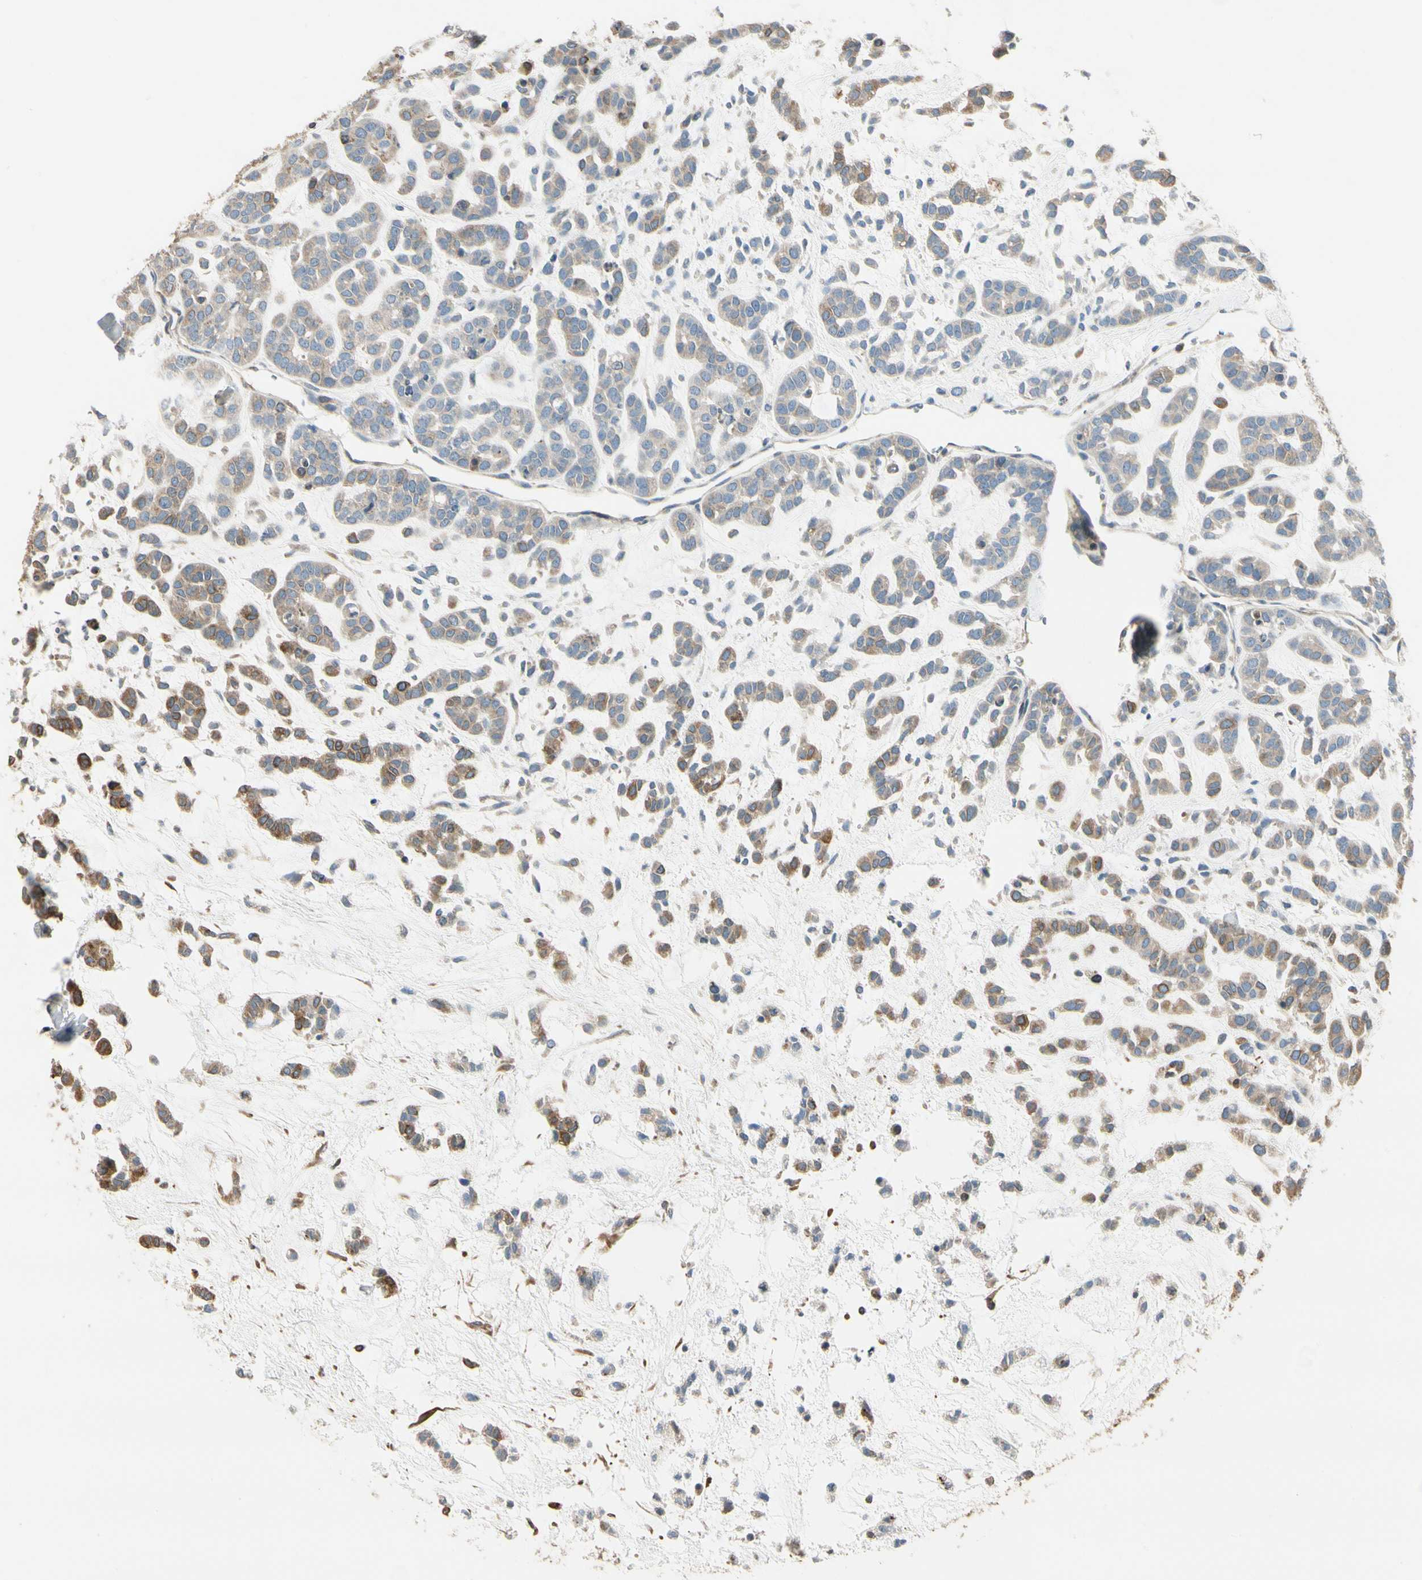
{"staining": {"intensity": "weak", "quantity": ">75%", "location": "cytoplasmic/membranous"}, "tissue": "head and neck cancer", "cell_type": "Tumor cells", "image_type": "cancer", "snomed": [{"axis": "morphology", "description": "Adenocarcinoma, NOS"}, {"axis": "morphology", "description": "Adenoma, NOS"}, {"axis": "topography", "description": "Head-Neck"}], "caption": "DAB immunohistochemical staining of head and neck cancer displays weak cytoplasmic/membranous protein staining in about >75% of tumor cells. The protein of interest is shown in brown color, while the nuclei are stained blue.", "gene": "NUCB2", "patient": {"sex": "female", "age": 55}}